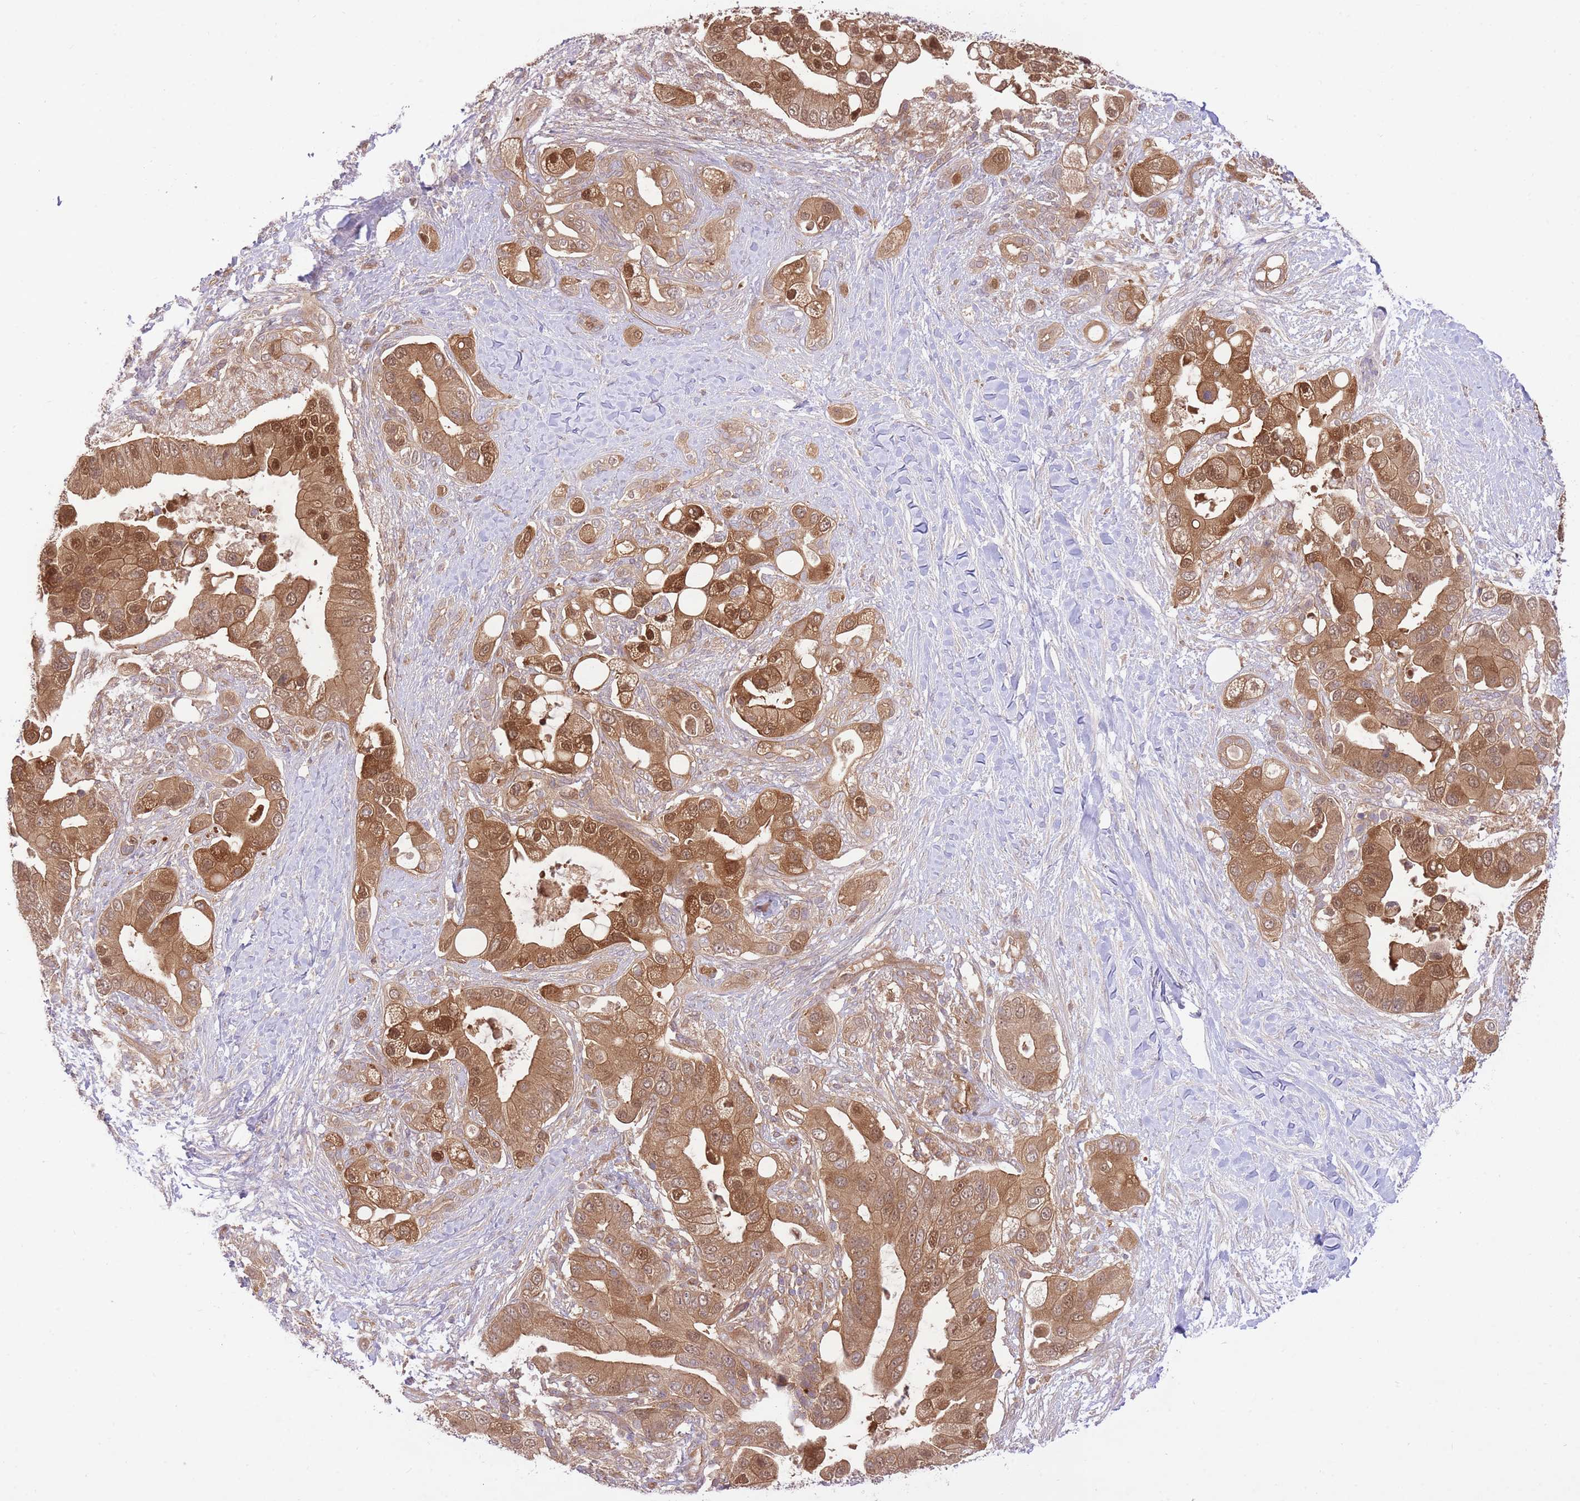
{"staining": {"intensity": "strong", "quantity": ">75%", "location": "cytoplasmic/membranous,nuclear"}, "tissue": "pancreatic cancer", "cell_type": "Tumor cells", "image_type": "cancer", "snomed": [{"axis": "morphology", "description": "Adenocarcinoma, NOS"}, {"axis": "topography", "description": "Pancreas"}], "caption": "Immunohistochemistry (IHC) photomicrograph of neoplastic tissue: human pancreatic cancer (adenocarcinoma) stained using immunohistochemistry (IHC) shows high levels of strong protein expression localized specifically in the cytoplasmic/membranous and nuclear of tumor cells, appearing as a cytoplasmic/membranous and nuclear brown color.", "gene": "PREP", "patient": {"sex": "male", "age": 57}}